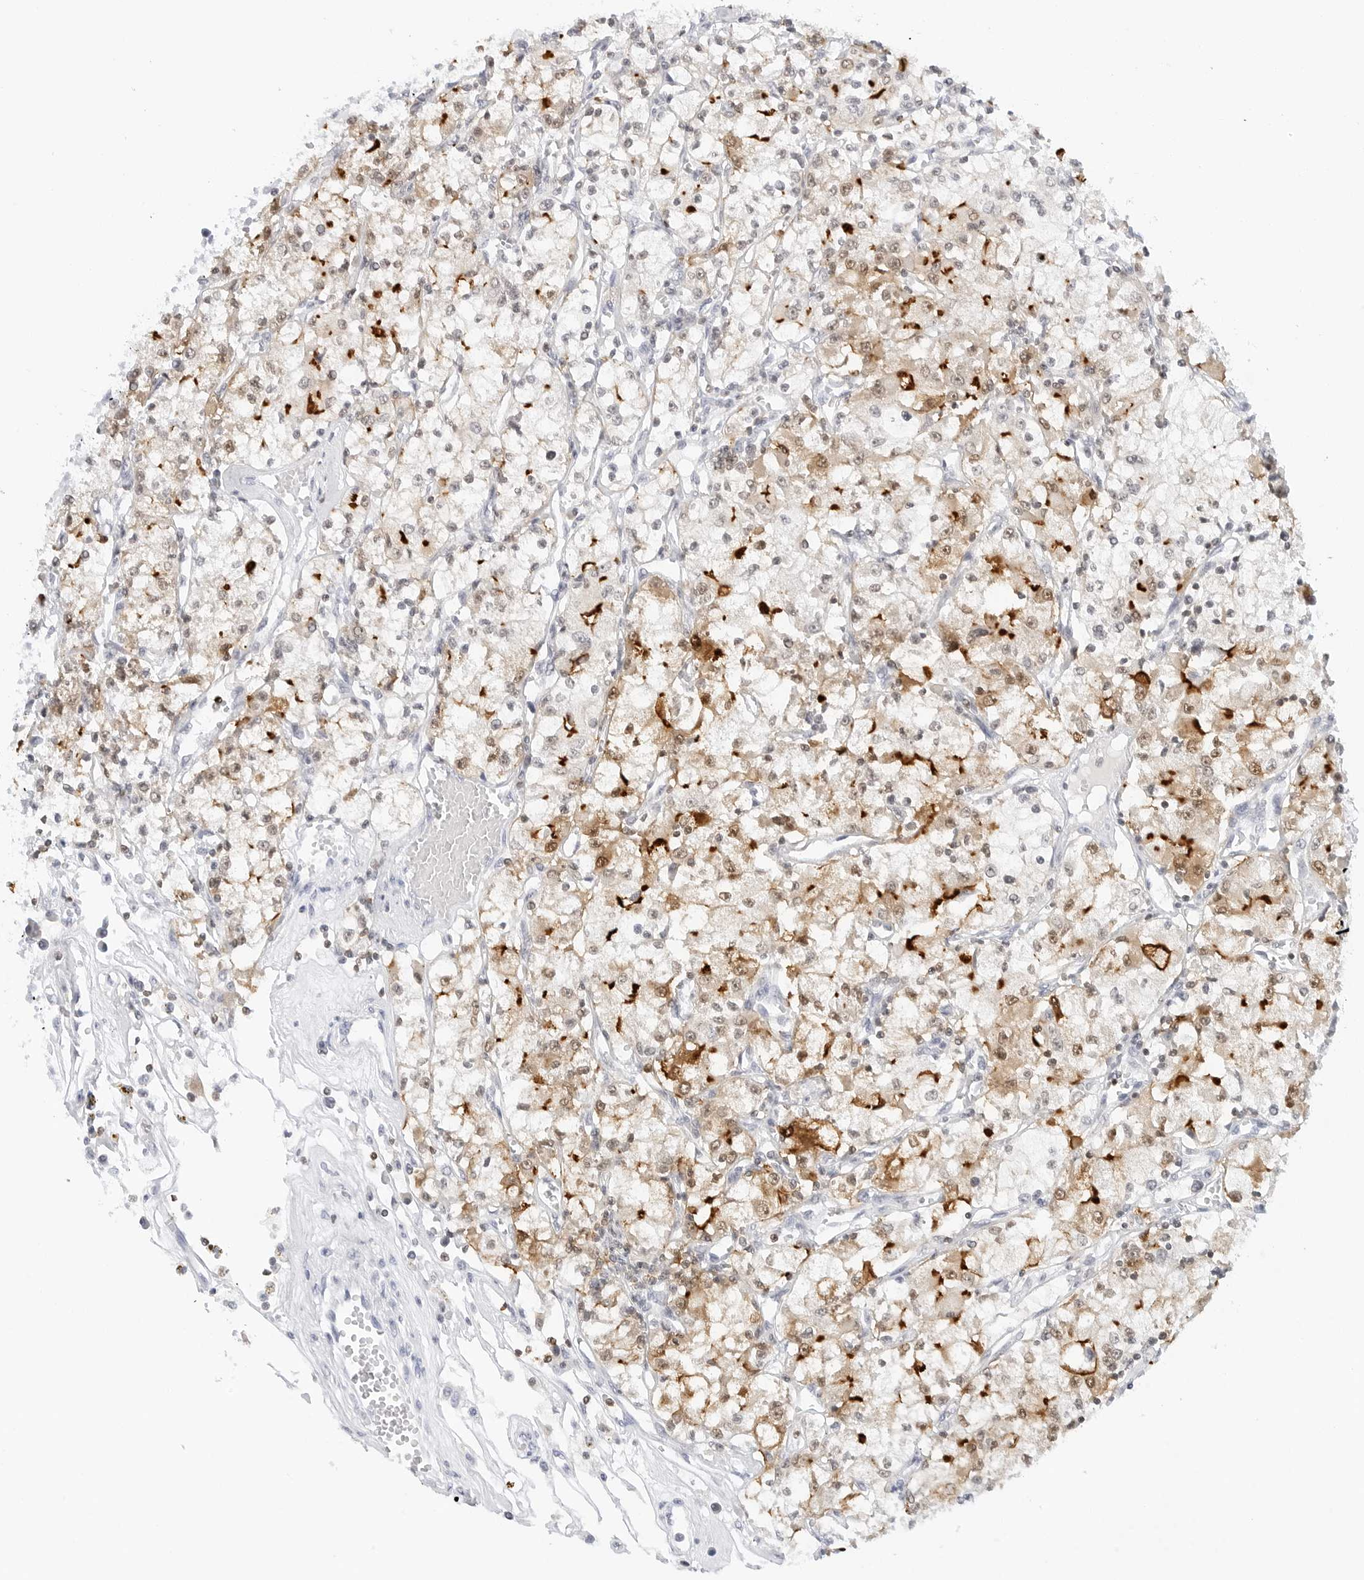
{"staining": {"intensity": "moderate", "quantity": "25%-75%", "location": "cytoplasmic/membranous,nuclear"}, "tissue": "renal cancer", "cell_type": "Tumor cells", "image_type": "cancer", "snomed": [{"axis": "morphology", "description": "Adenocarcinoma, NOS"}, {"axis": "topography", "description": "Kidney"}], "caption": "This is a histology image of immunohistochemistry (IHC) staining of renal adenocarcinoma, which shows moderate positivity in the cytoplasmic/membranous and nuclear of tumor cells.", "gene": "SLC9A3R1", "patient": {"sex": "female", "age": 59}}